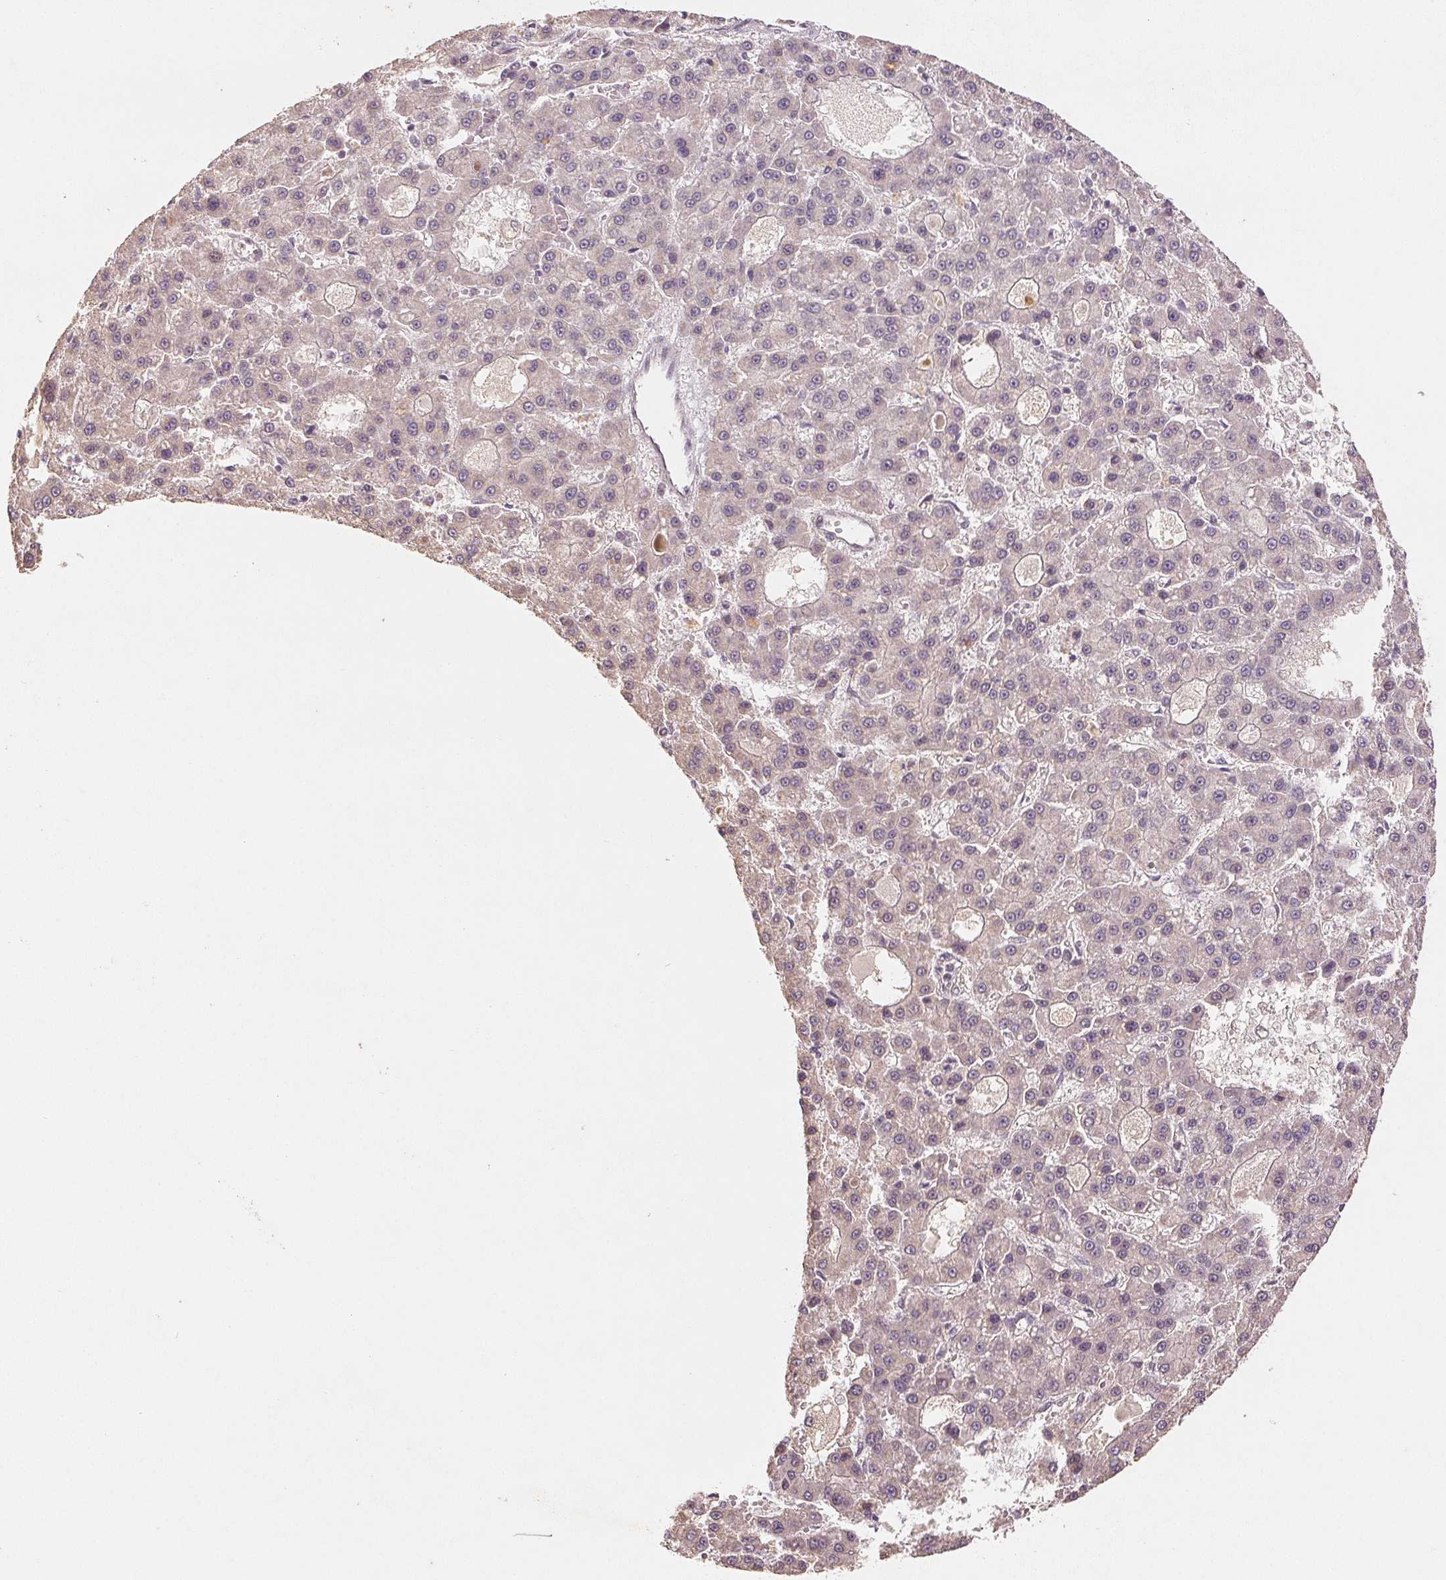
{"staining": {"intensity": "negative", "quantity": "none", "location": "none"}, "tissue": "liver cancer", "cell_type": "Tumor cells", "image_type": "cancer", "snomed": [{"axis": "morphology", "description": "Carcinoma, Hepatocellular, NOS"}, {"axis": "topography", "description": "Liver"}], "caption": "Tumor cells are negative for protein expression in human hepatocellular carcinoma (liver).", "gene": "COX14", "patient": {"sex": "male", "age": 70}}